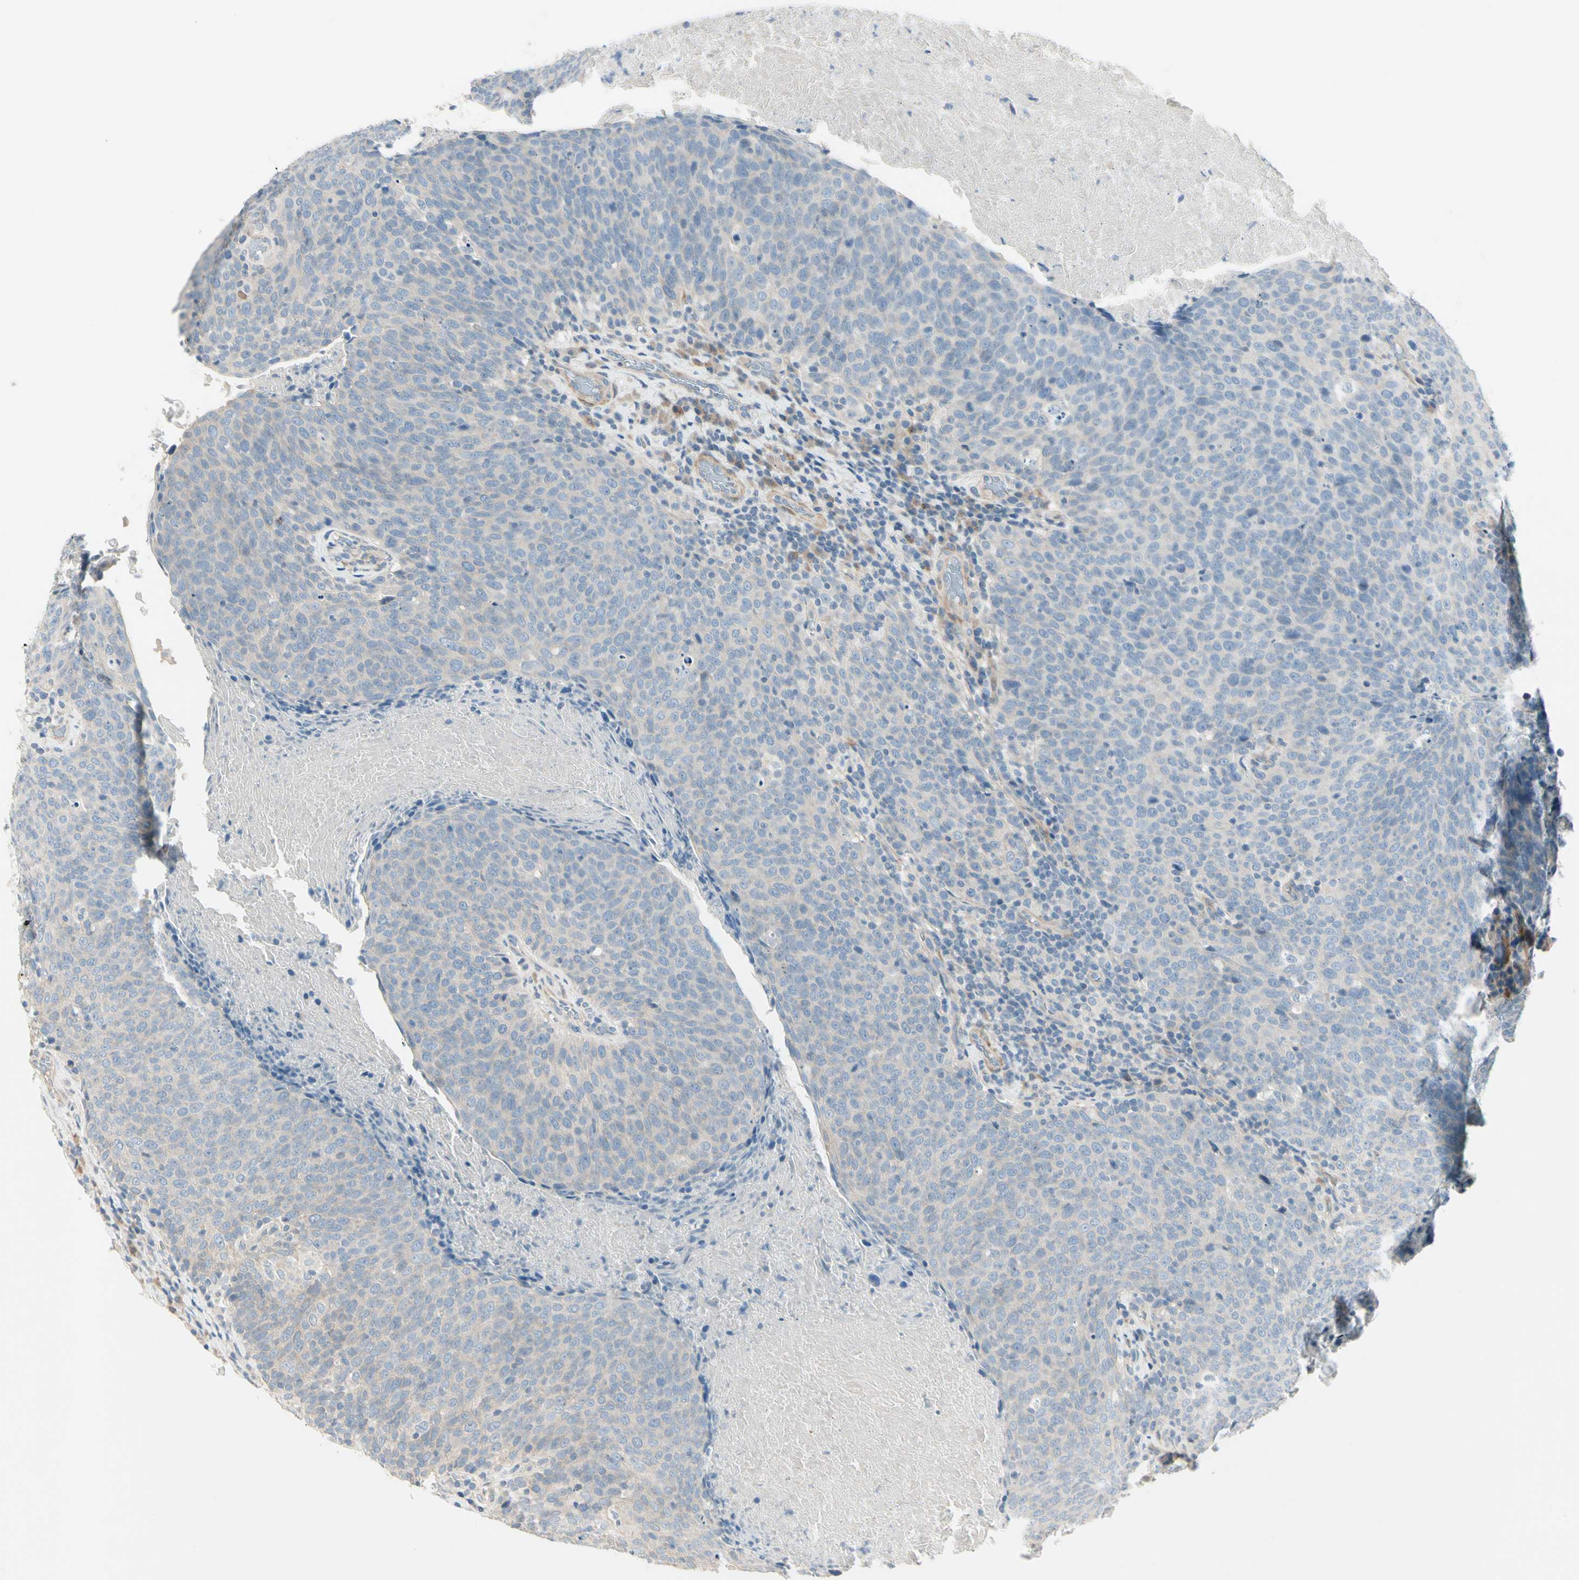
{"staining": {"intensity": "weak", "quantity": "<25%", "location": "cytoplasmic/membranous"}, "tissue": "head and neck cancer", "cell_type": "Tumor cells", "image_type": "cancer", "snomed": [{"axis": "morphology", "description": "Squamous cell carcinoma, NOS"}, {"axis": "morphology", "description": "Squamous cell carcinoma, metastatic, NOS"}, {"axis": "topography", "description": "Lymph node"}, {"axis": "topography", "description": "Head-Neck"}], "caption": "Tumor cells show no significant protein positivity in squamous cell carcinoma (head and neck).", "gene": "ADGRA3", "patient": {"sex": "male", "age": 62}}